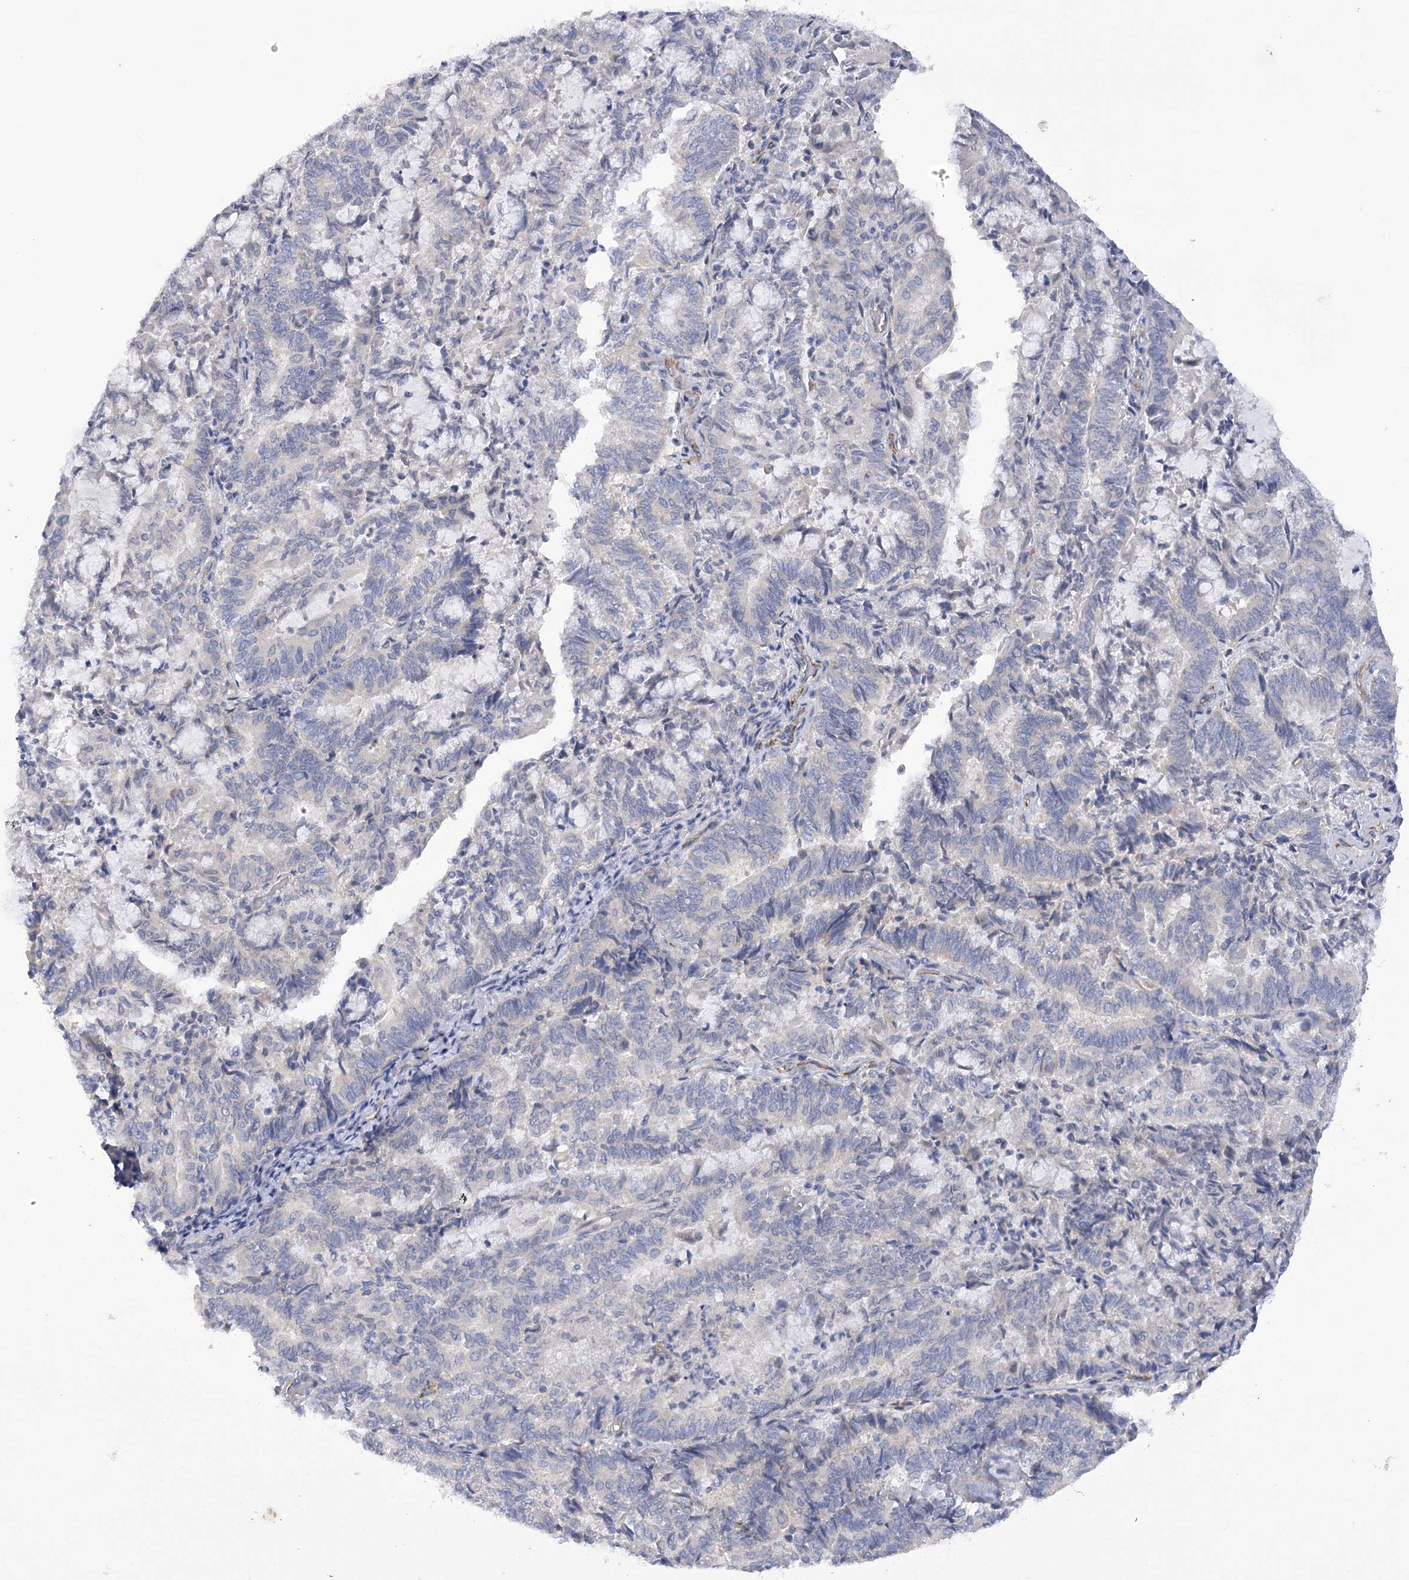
{"staining": {"intensity": "negative", "quantity": "none", "location": "none"}, "tissue": "endometrial cancer", "cell_type": "Tumor cells", "image_type": "cancer", "snomed": [{"axis": "morphology", "description": "Adenocarcinoma, NOS"}, {"axis": "topography", "description": "Endometrium"}], "caption": "IHC photomicrograph of neoplastic tissue: human endometrial cancer stained with DAB demonstrates no significant protein staining in tumor cells.", "gene": "DCUN1D1", "patient": {"sex": "female", "age": 80}}